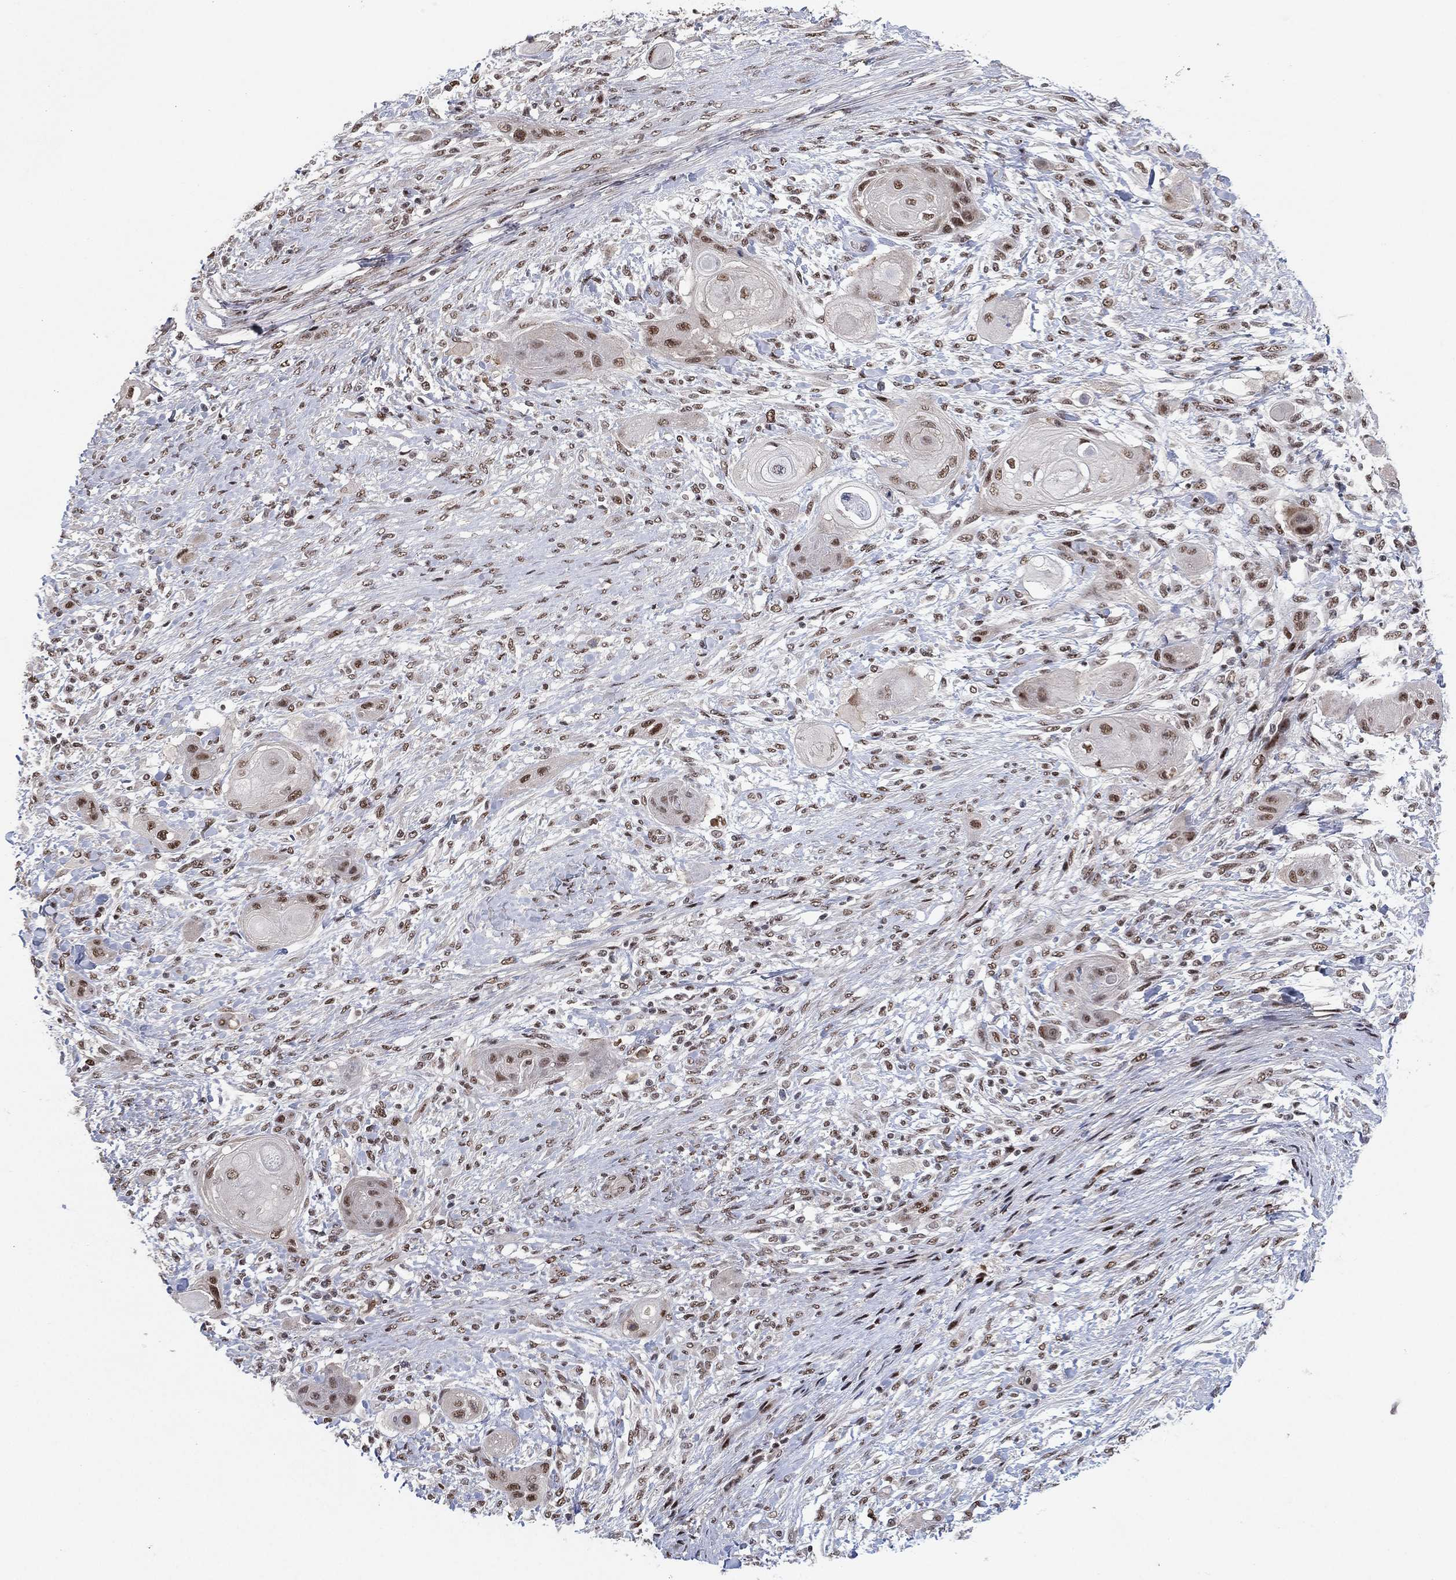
{"staining": {"intensity": "moderate", "quantity": "25%-75%", "location": "nuclear"}, "tissue": "skin cancer", "cell_type": "Tumor cells", "image_type": "cancer", "snomed": [{"axis": "morphology", "description": "Squamous cell carcinoma, NOS"}, {"axis": "topography", "description": "Skin"}], "caption": "High-magnification brightfield microscopy of squamous cell carcinoma (skin) stained with DAB (brown) and counterstained with hematoxylin (blue). tumor cells exhibit moderate nuclear positivity is appreciated in about25%-75% of cells.", "gene": "DGCR8", "patient": {"sex": "male", "age": 62}}